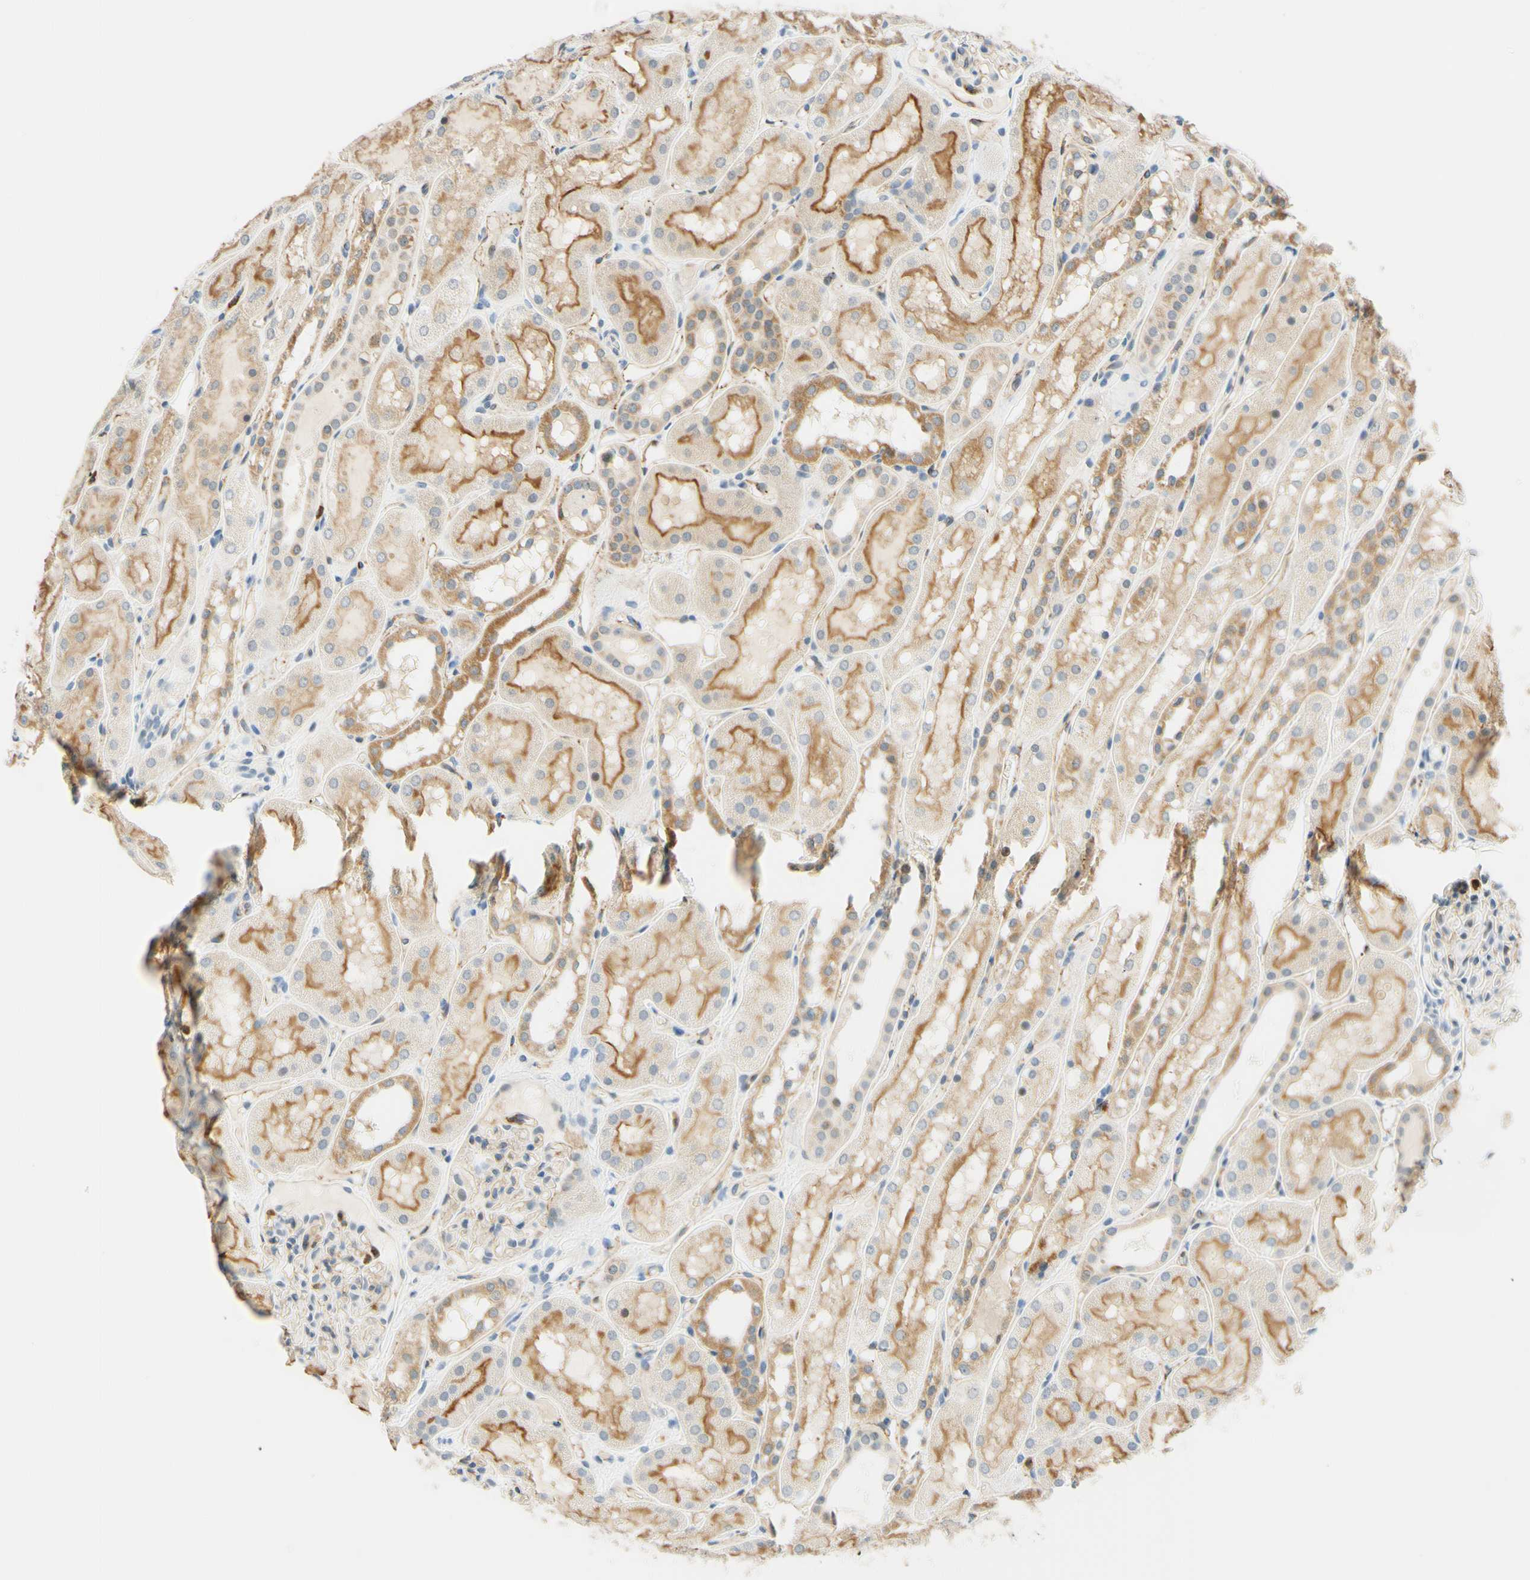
{"staining": {"intensity": "weak", "quantity": "<25%", "location": "cytoplasmic/membranous"}, "tissue": "kidney", "cell_type": "Cells in glomeruli", "image_type": "normal", "snomed": [{"axis": "morphology", "description": "Normal tissue, NOS"}, {"axis": "topography", "description": "Kidney"}, {"axis": "topography", "description": "Urinary bladder"}], "caption": "Immunohistochemistry (IHC) histopathology image of benign kidney: kidney stained with DAB displays no significant protein expression in cells in glomeruli.", "gene": "TREM2", "patient": {"sex": "male", "age": 16}}